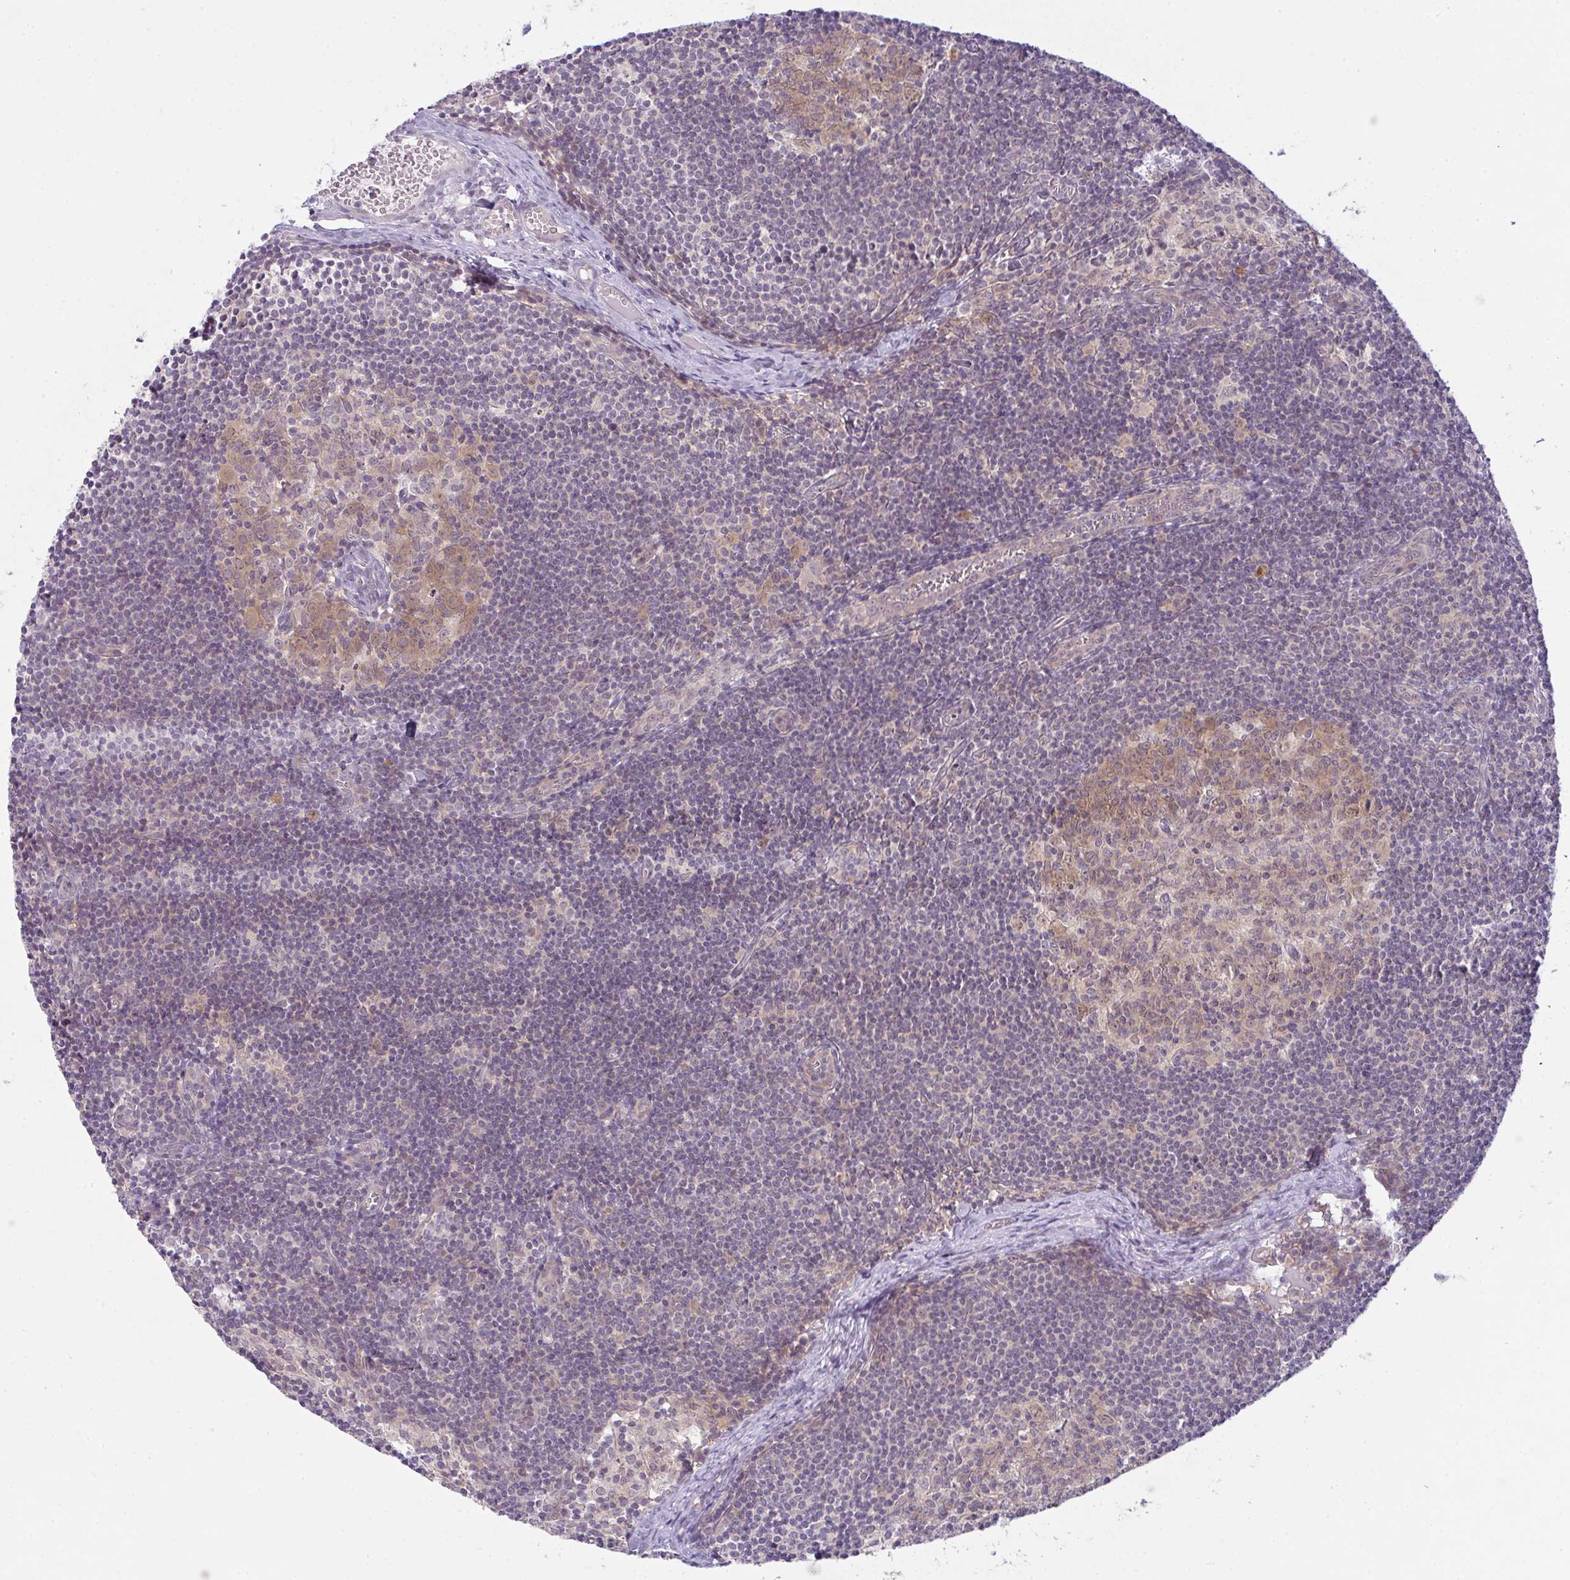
{"staining": {"intensity": "weak", "quantity": "<25%", "location": "cytoplasmic/membranous"}, "tissue": "lymph node", "cell_type": "Germinal center cells", "image_type": "normal", "snomed": [{"axis": "morphology", "description": "Normal tissue, NOS"}, {"axis": "topography", "description": "Lymph node"}], "caption": "Immunohistochemistry image of benign lymph node: lymph node stained with DAB (3,3'-diaminobenzidine) exhibits no significant protein expression in germinal center cells.", "gene": "CSE1L", "patient": {"sex": "female", "age": 31}}